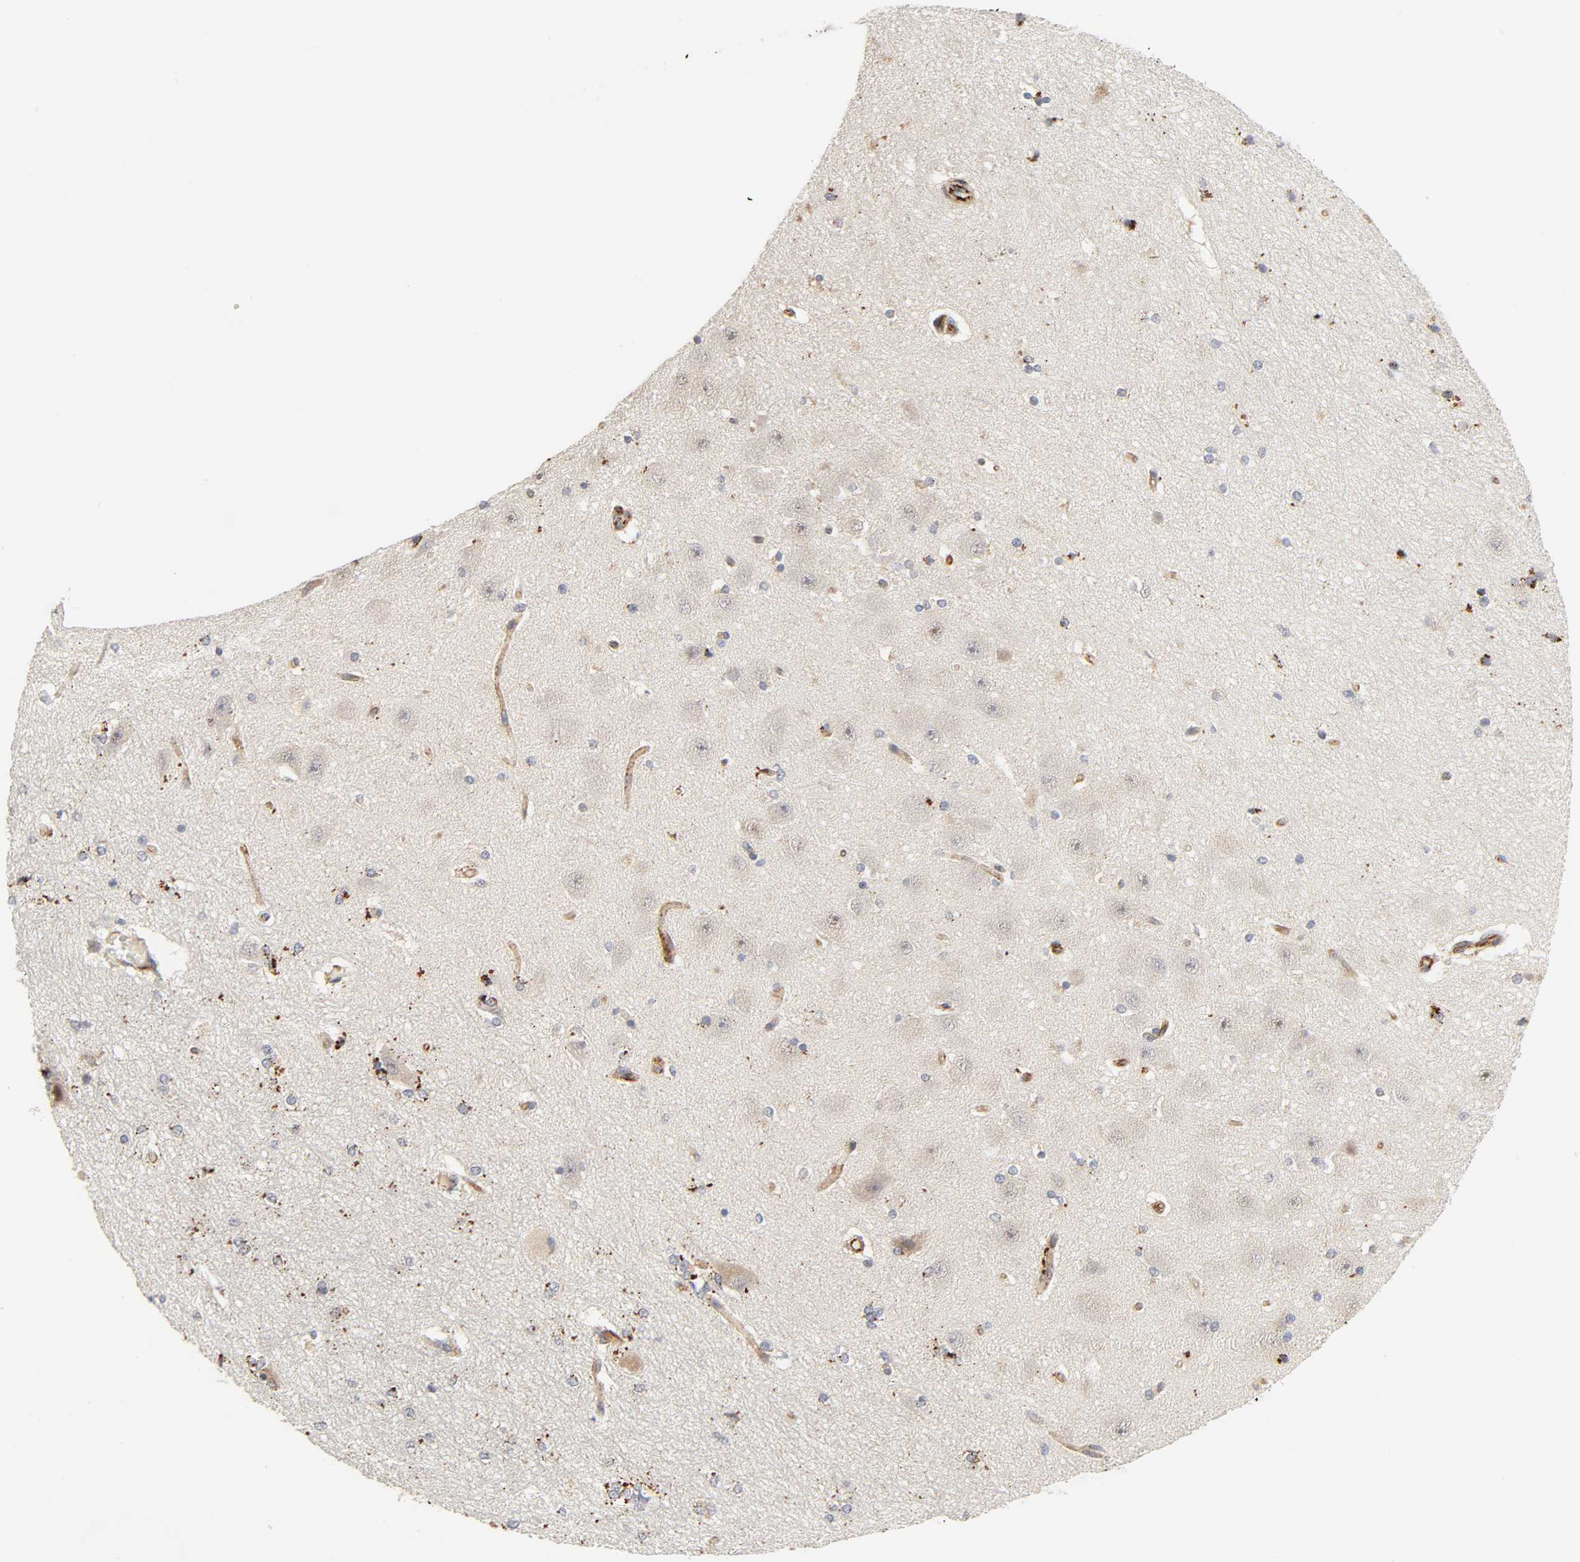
{"staining": {"intensity": "moderate", "quantity": ">75%", "location": "cytoplasmic/membranous"}, "tissue": "hippocampus", "cell_type": "Glial cells", "image_type": "normal", "snomed": [{"axis": "morphology", "description": "Normal tissue, NOS"}, {"axis": "topography", "description": "Hippocampus"}], "caption": "Hippocampus stained for a protein (brown) demonstrates moderate cytoplasmic/membranous positive expression in approximately >75% of glial cells.", "gene": "REEP5", "patient": {"sex": "female", "age": 19}}